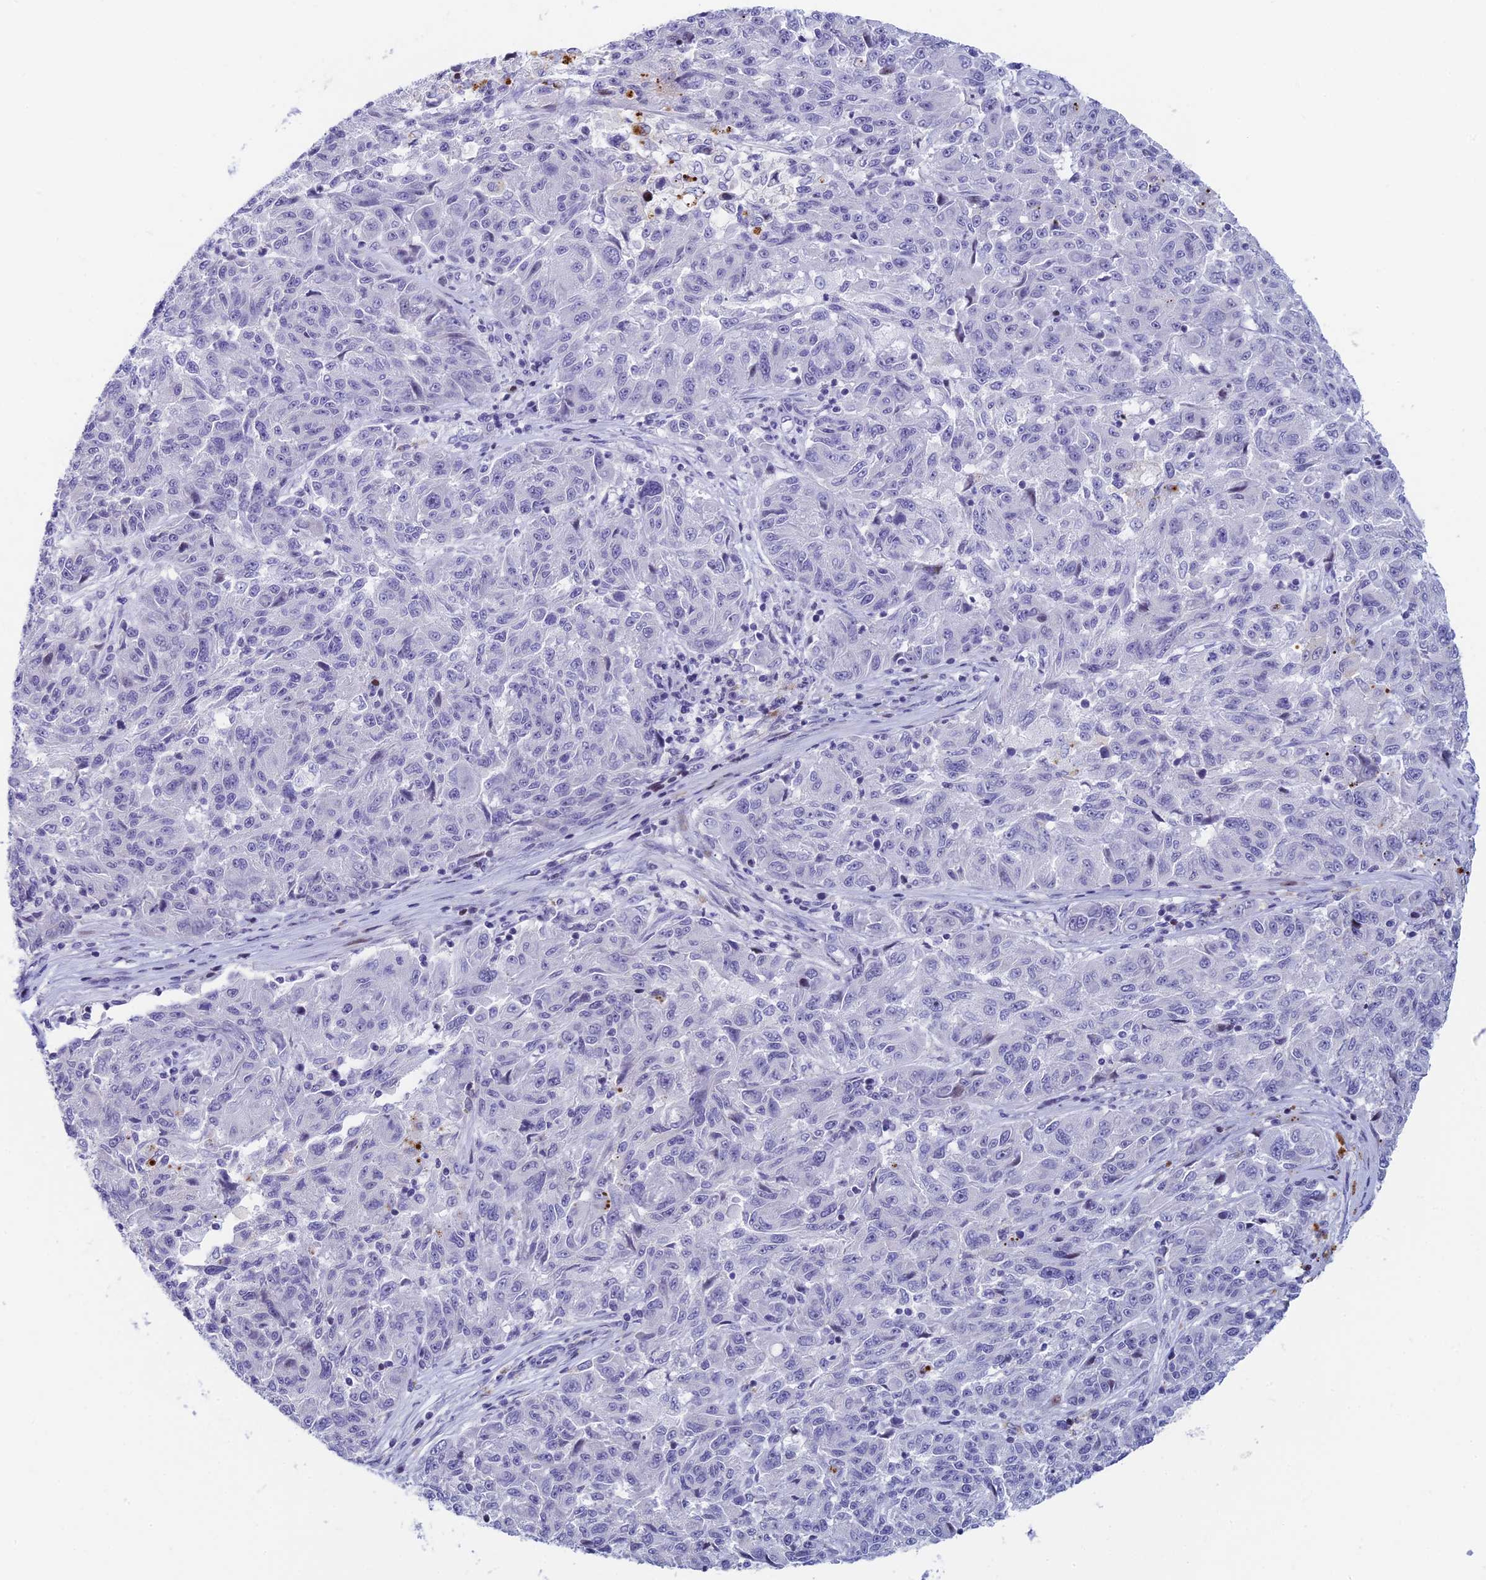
{"staining": {"intensity": "negative", "quantity": "none", "location": "none"}, "tissue": "melanoma", "cell_type": "Tumor cells", "image_type": "cancer", "snomed": [{"axis": "morphology", "description": "Malignant melanoma, NOS"}, {"axis": "topography", "description": "Skin"}], "caption": "A histopathology image of malignant melanoma stained for a protein reveals no brown staining in tumor cells.", "gene": "REXO5", "patient": {"sex": "male", "age": 53}}